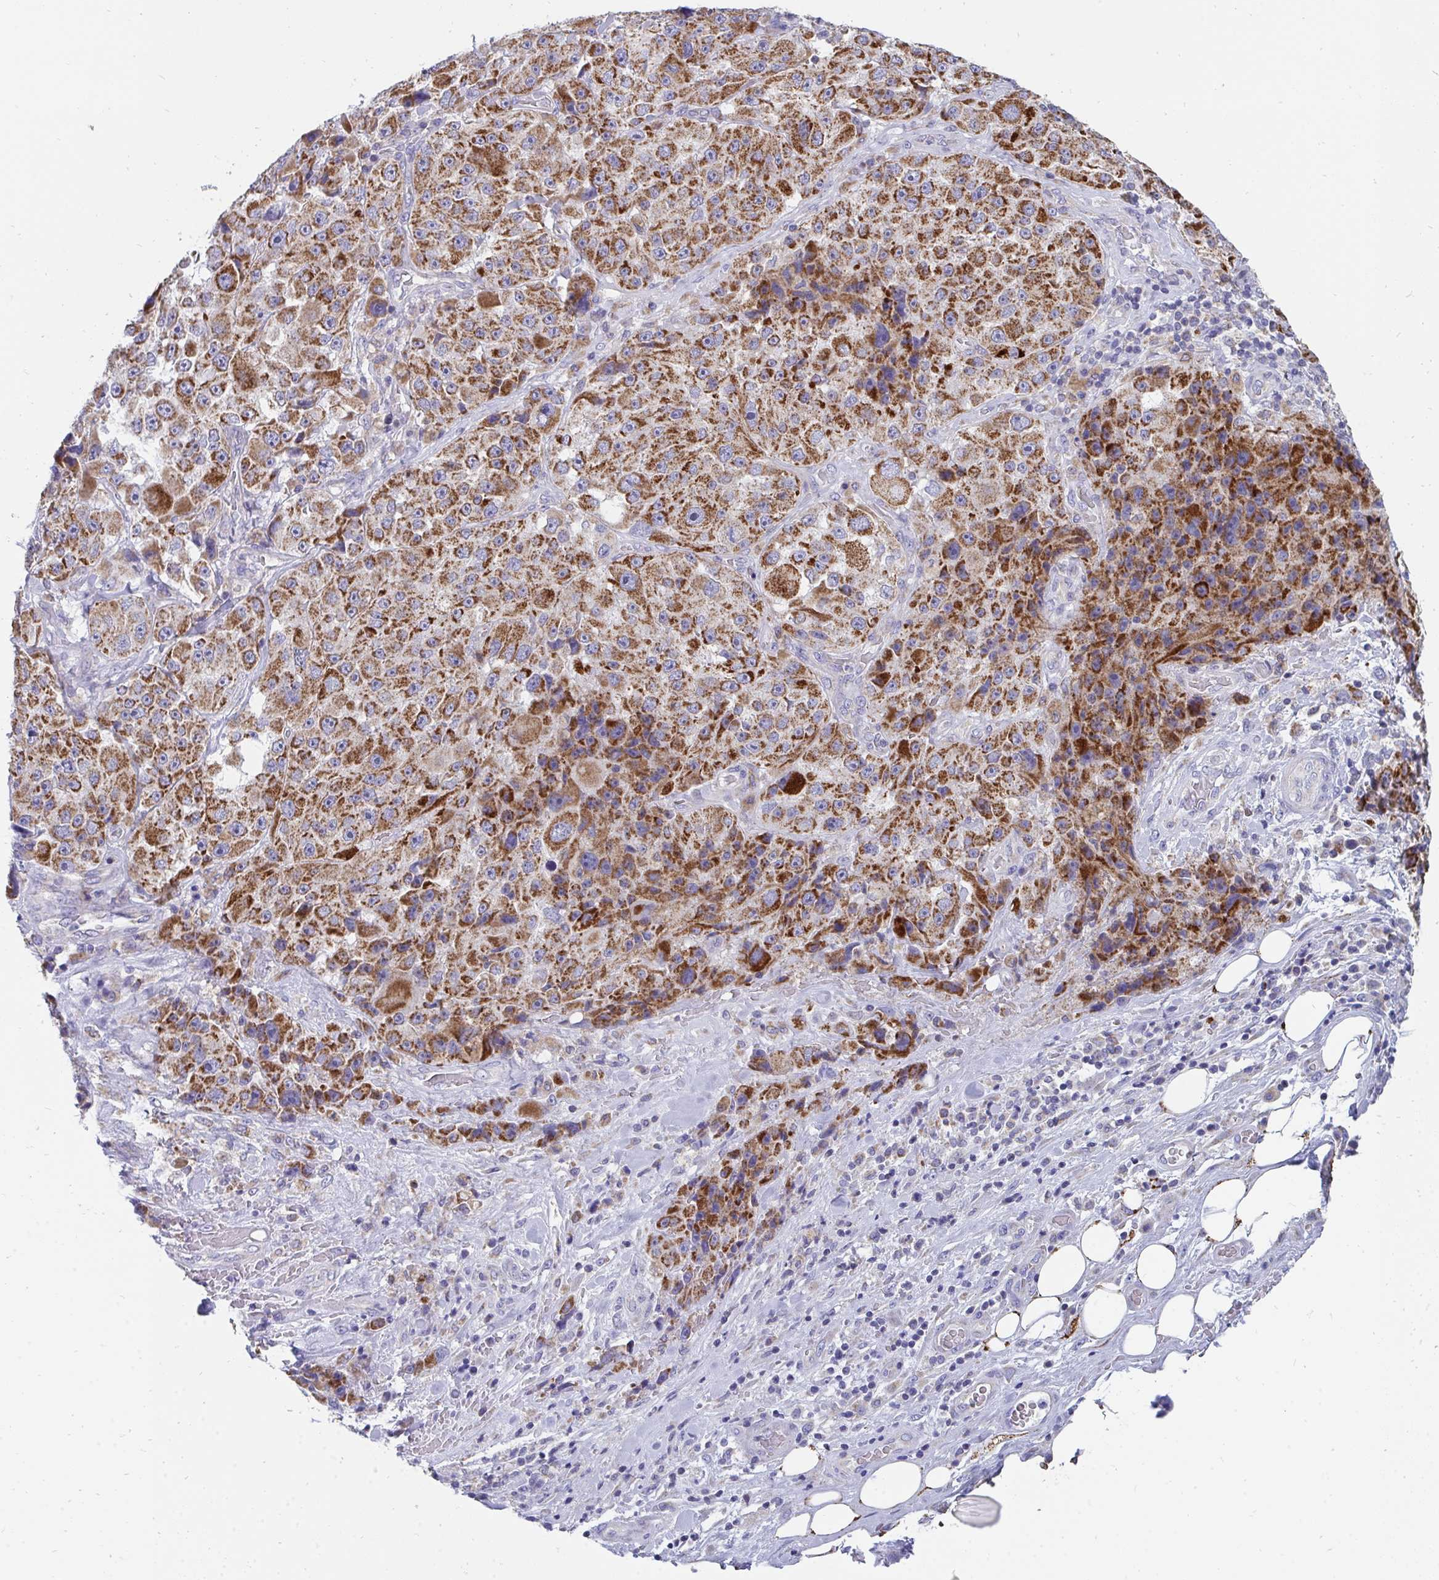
{"staining": {"intensity": "strong", "quantity": ">75%", "location": "cytoplasmic/membranous"}, "tissue": "melanoma", "cell_type": "Tumor cells", "image_type": "cancer", "snomed": [{"axis": "morphology", "description": "Malignant melanoma, Metastatic site"}, {"axis": "topography", "description": "Lymph node"}], "caption": "This is an image of immunohistochemistry staining of melanoma, which shows strong expression in the cytoplasmic/membranous of tumor cells.", "gene": "PC", "patient": {"sex": "male", "age": 62}}